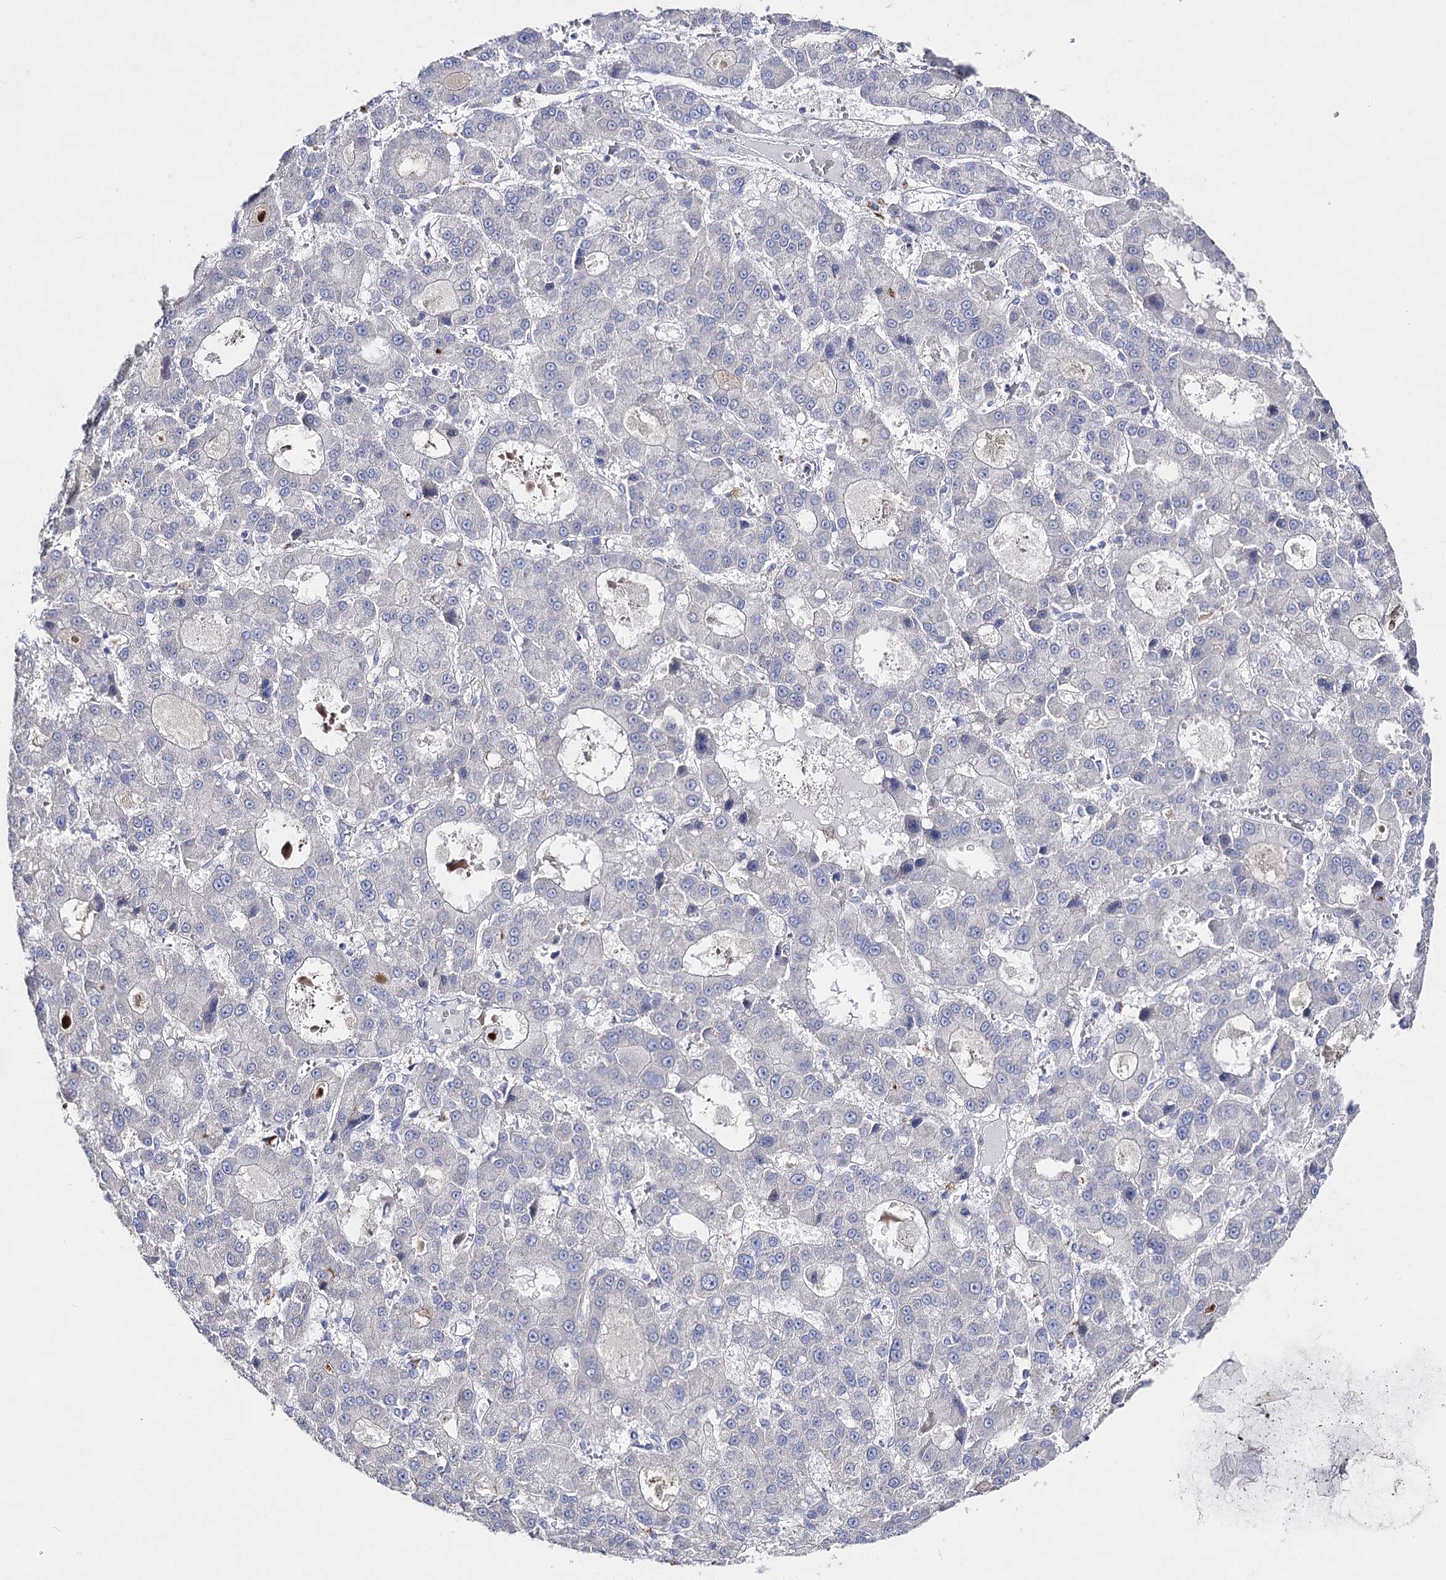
{"staining": {"intensity": "negative", "quantity": "none", "location": "none"}, "tissue": "liver cancer", "cell_type": "Tumor cells", "image_type": "cancer", "snomed": [{"axis": "morphology", "description": "Carcinoma, Hepatocellular, NOS"}, {"axis": "topography", "description": "Liver"}], "caption": "The immunohistochemistry (IHC) image has no significant positivity in tumor cells of liver cancer tissue.", "gene": "NRAP", "patient": {"sex": "male", "age": 70}}